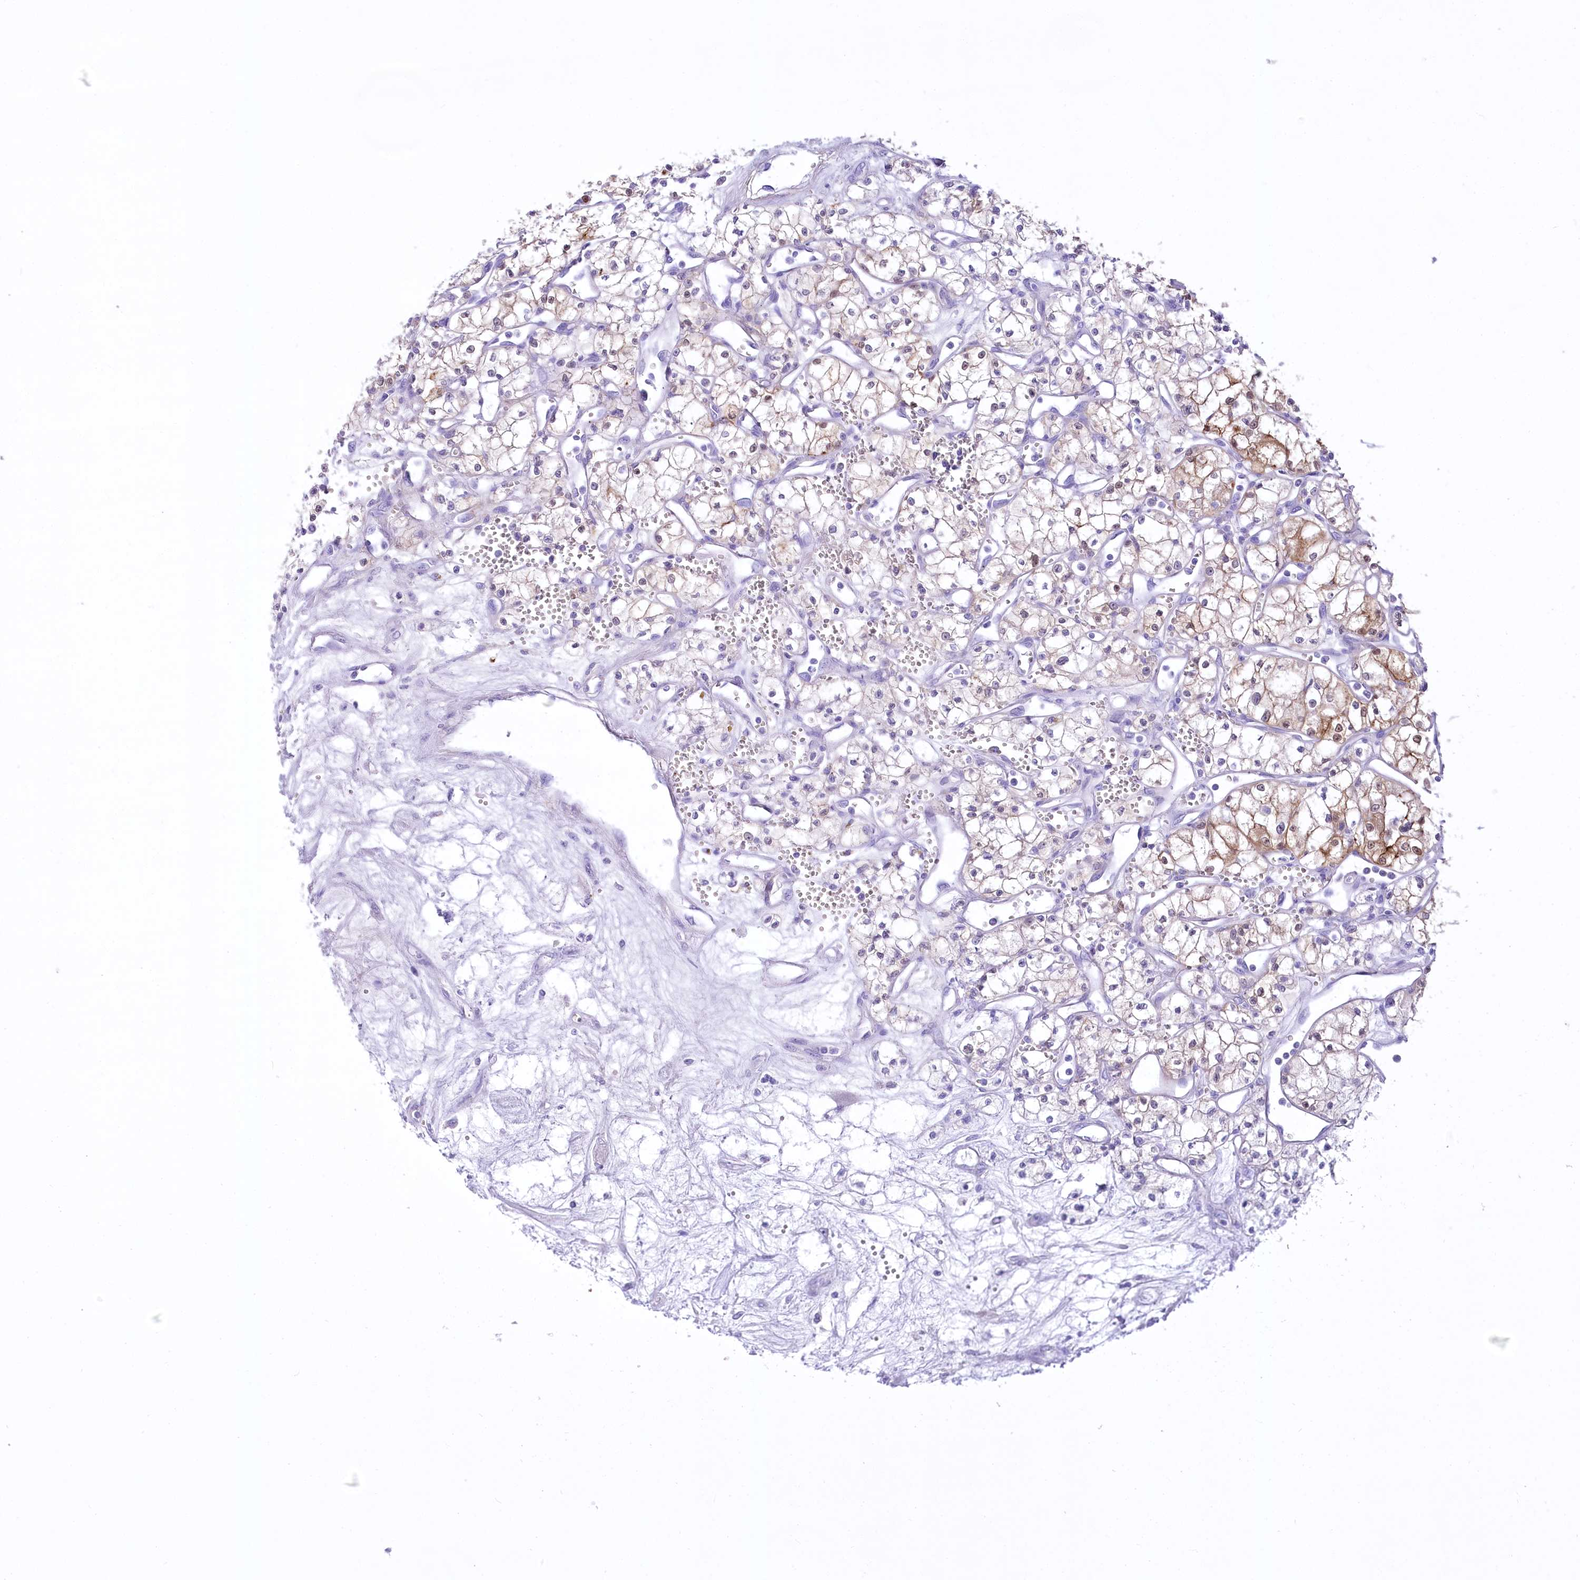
{"staining": {"intensity": "moderate", "quantity": "25%-75%", "location": "cytoplasmic/membranous,nuclear"}, "tissue": "renal cancer", "cell_type": "Tumor cells", "image_type": "cancer", "snomed": [{"axis": "morphology", "description": "Adenocarcinoma, NOS"}, {"axis": "topography", "description": "Kidney"}], "caption": "The immunohistochemical stain highlights moderate cytoplasmic/membranous and nuclear expression in tumor cells of renal adenocarcinoma tissue.", "gene": "PBLD", "patient": {"sex": "male", "age": 59}}